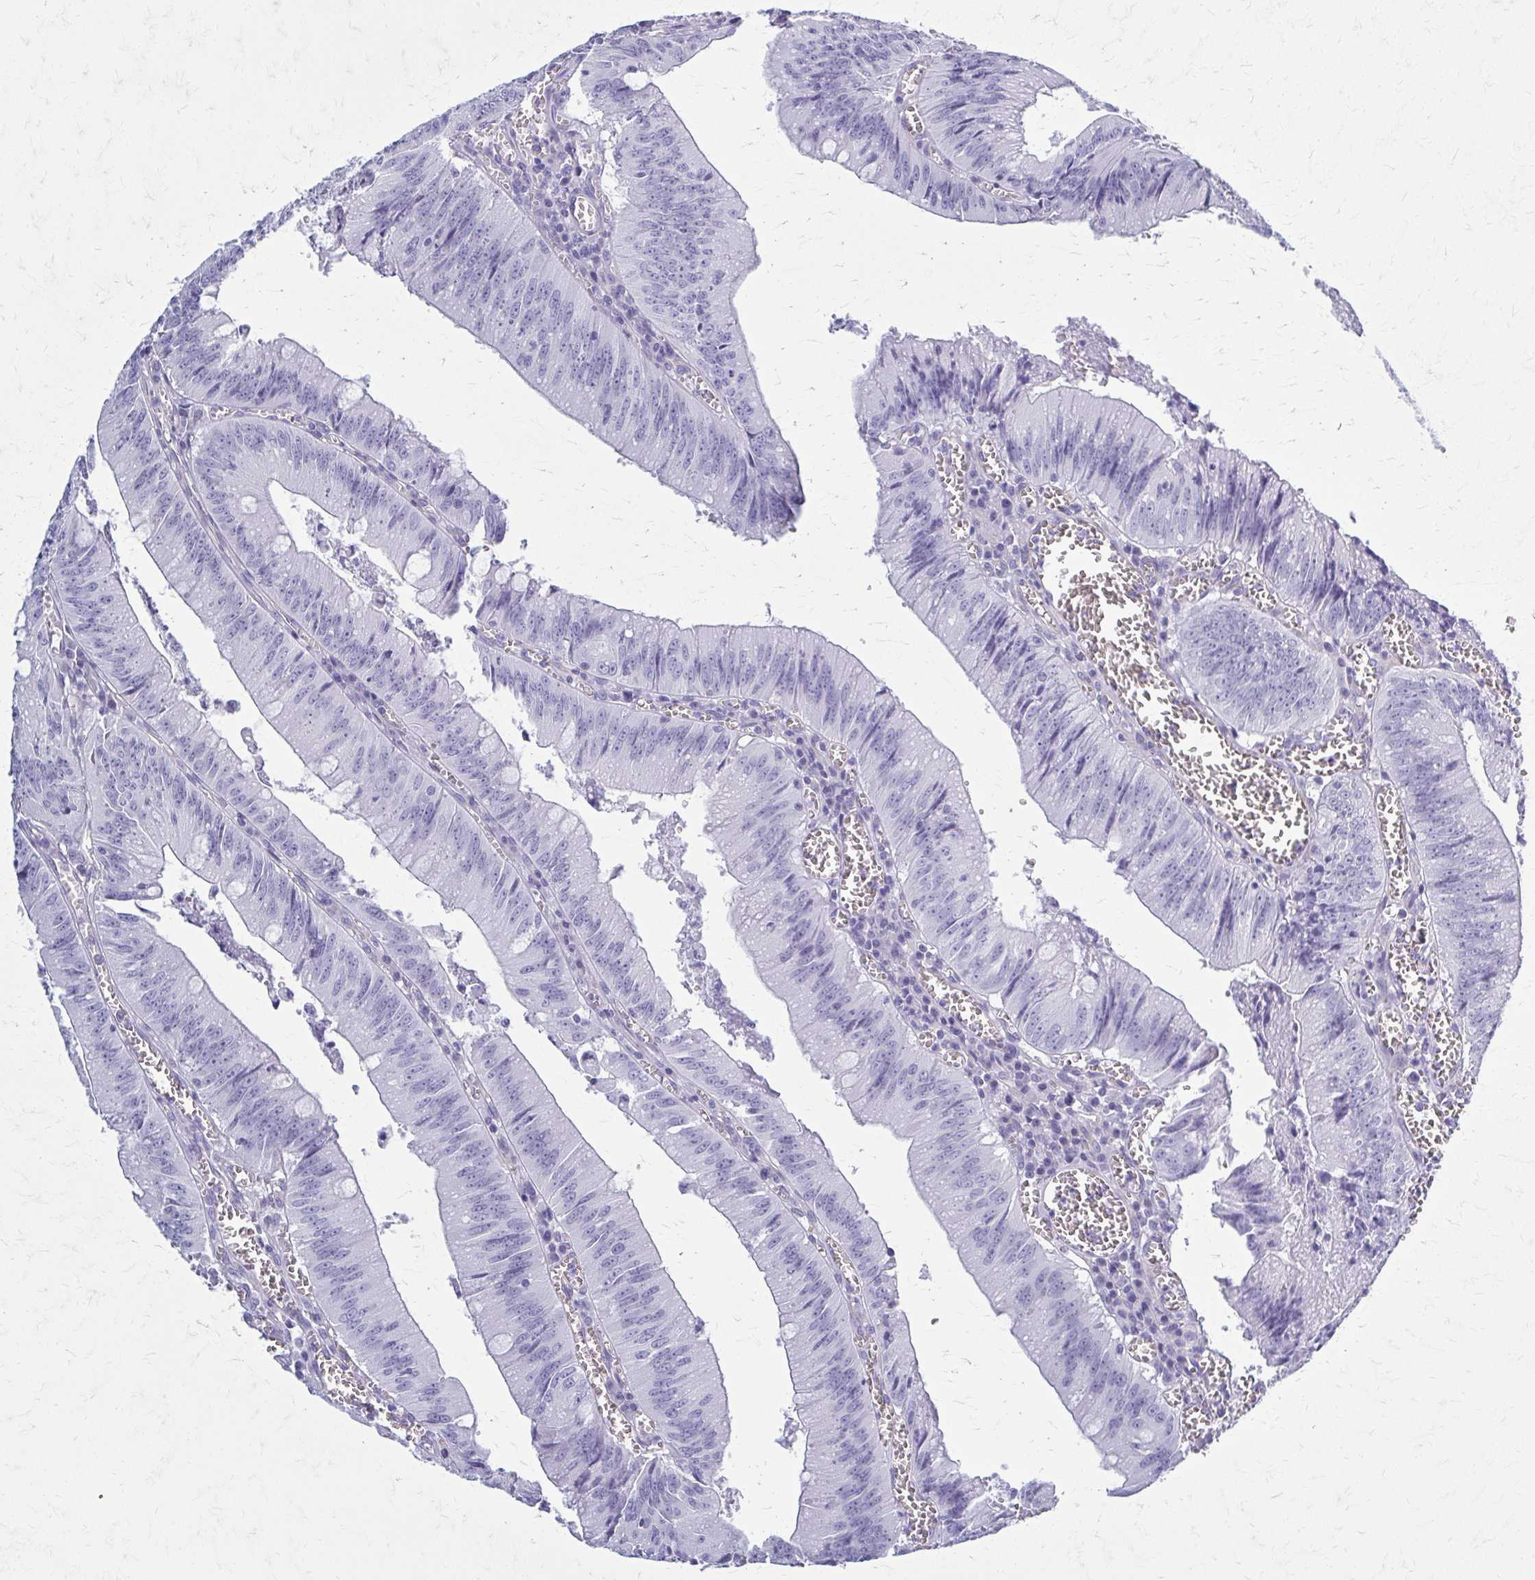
{"staining": {"intensity": "negative", "quantity": "none", "location": "none"}, "tissue": "colorectal cancer", "cell_type": "Tumor cells", "image_type": "cancer", "snomed": [{"axis": "morphology", "description": "Adenocarcinoma, NOS"}, {"axis": "topography", "description": "Rectum"}], "caption": "The immunohistochemistry micrograph has no significant staining in tumor cells of colorectal cancer (adenocarcinoma) tissue.", "gene": "GFAP", "patient": {"sex": "female", "age": 81}}